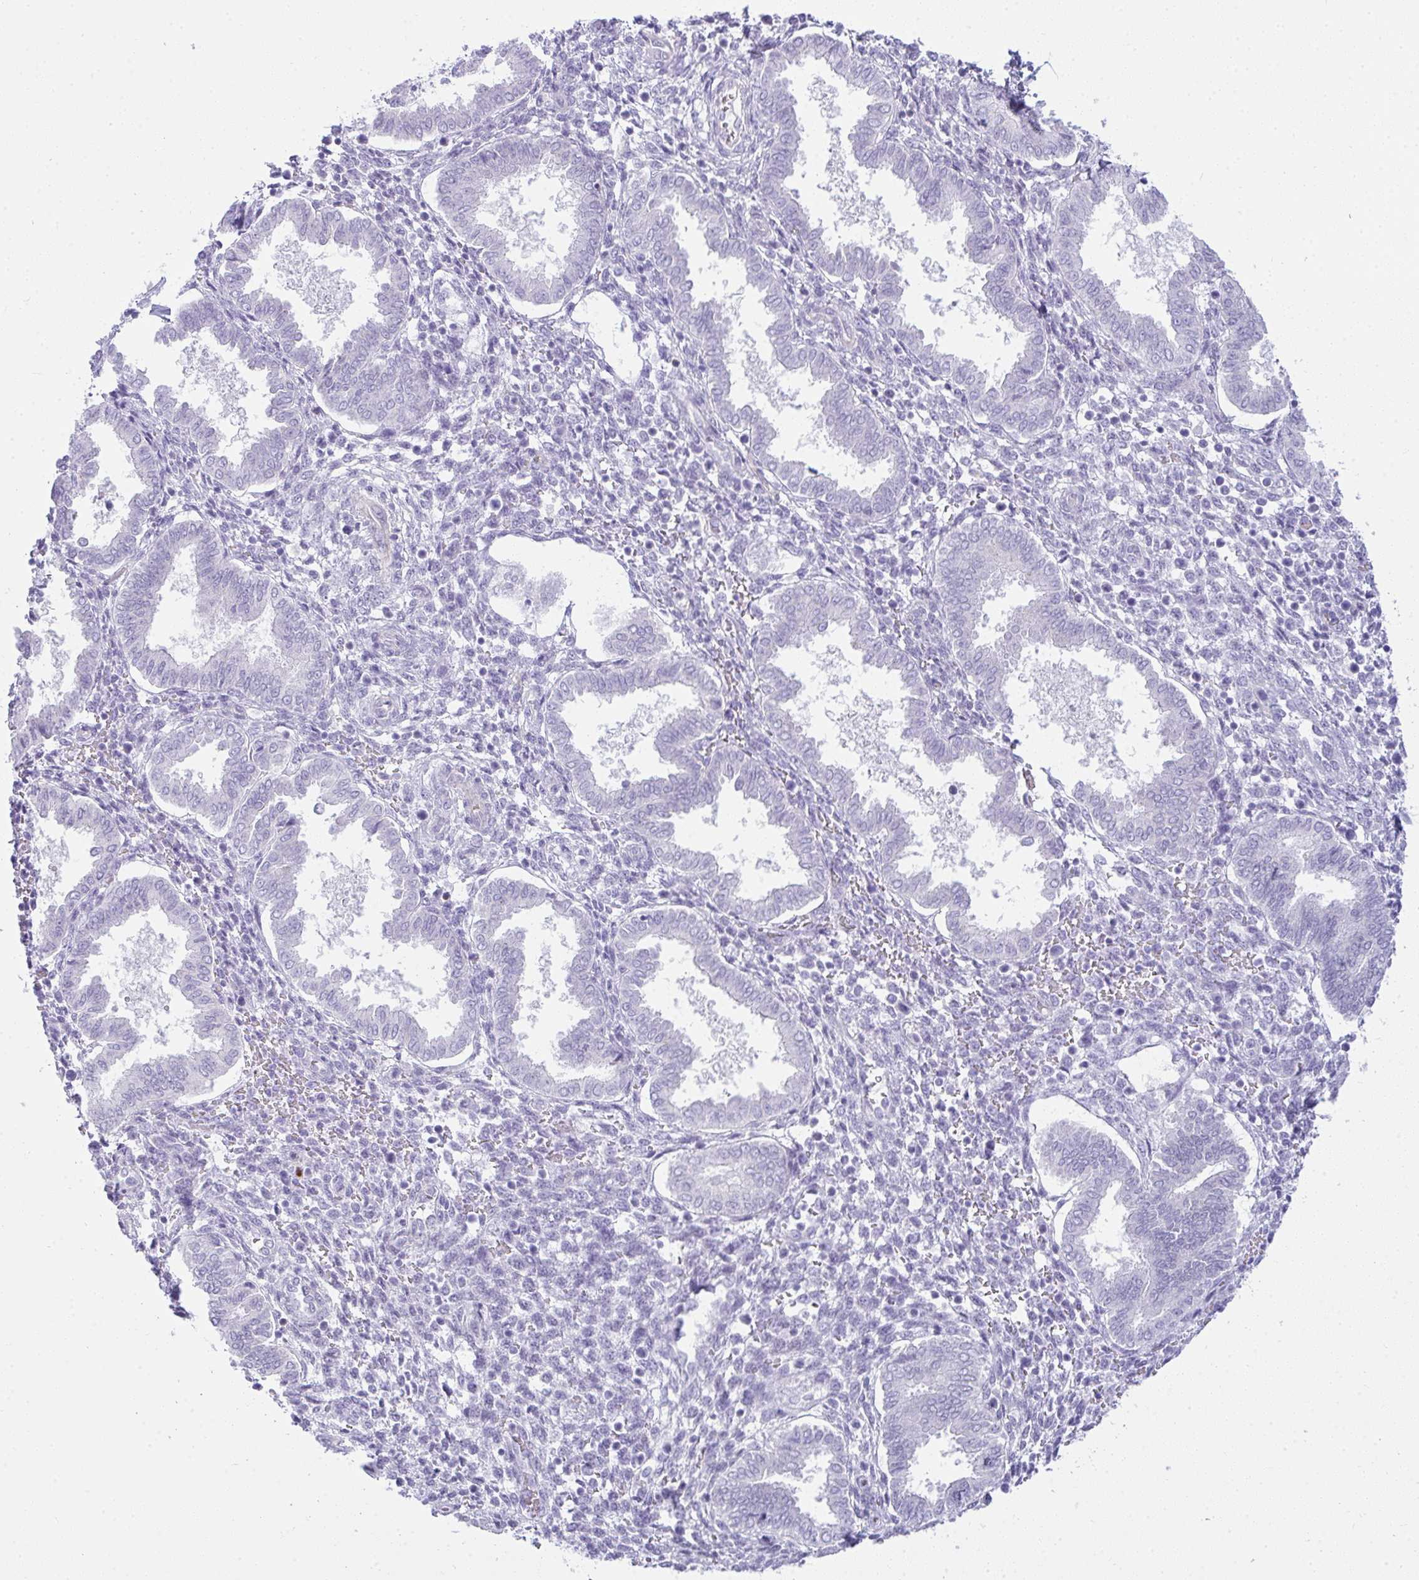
{"staining": {"intensity": "negative", "quantity": "none", "location": "none"}, "tissue": "endometrium", "cell_type": "Cells in endometrial stroma", "image_type": "normal", "snomed": [{"axis": "morphology", "description": "Normal tissue, NOS"}, {"axis": "topography", "description": "Endometrium"}], "caption": "Immunohistochemistry of normal human endometrium exhibits no positivity in cells in endometrial stroma. (Stains: DAB IHC with hematoxylin counter stain, Microscopy: brightfield microscopy at high magnification).", "gene": "RASL10A", "patient": {"sex": "female", "age": 24}}